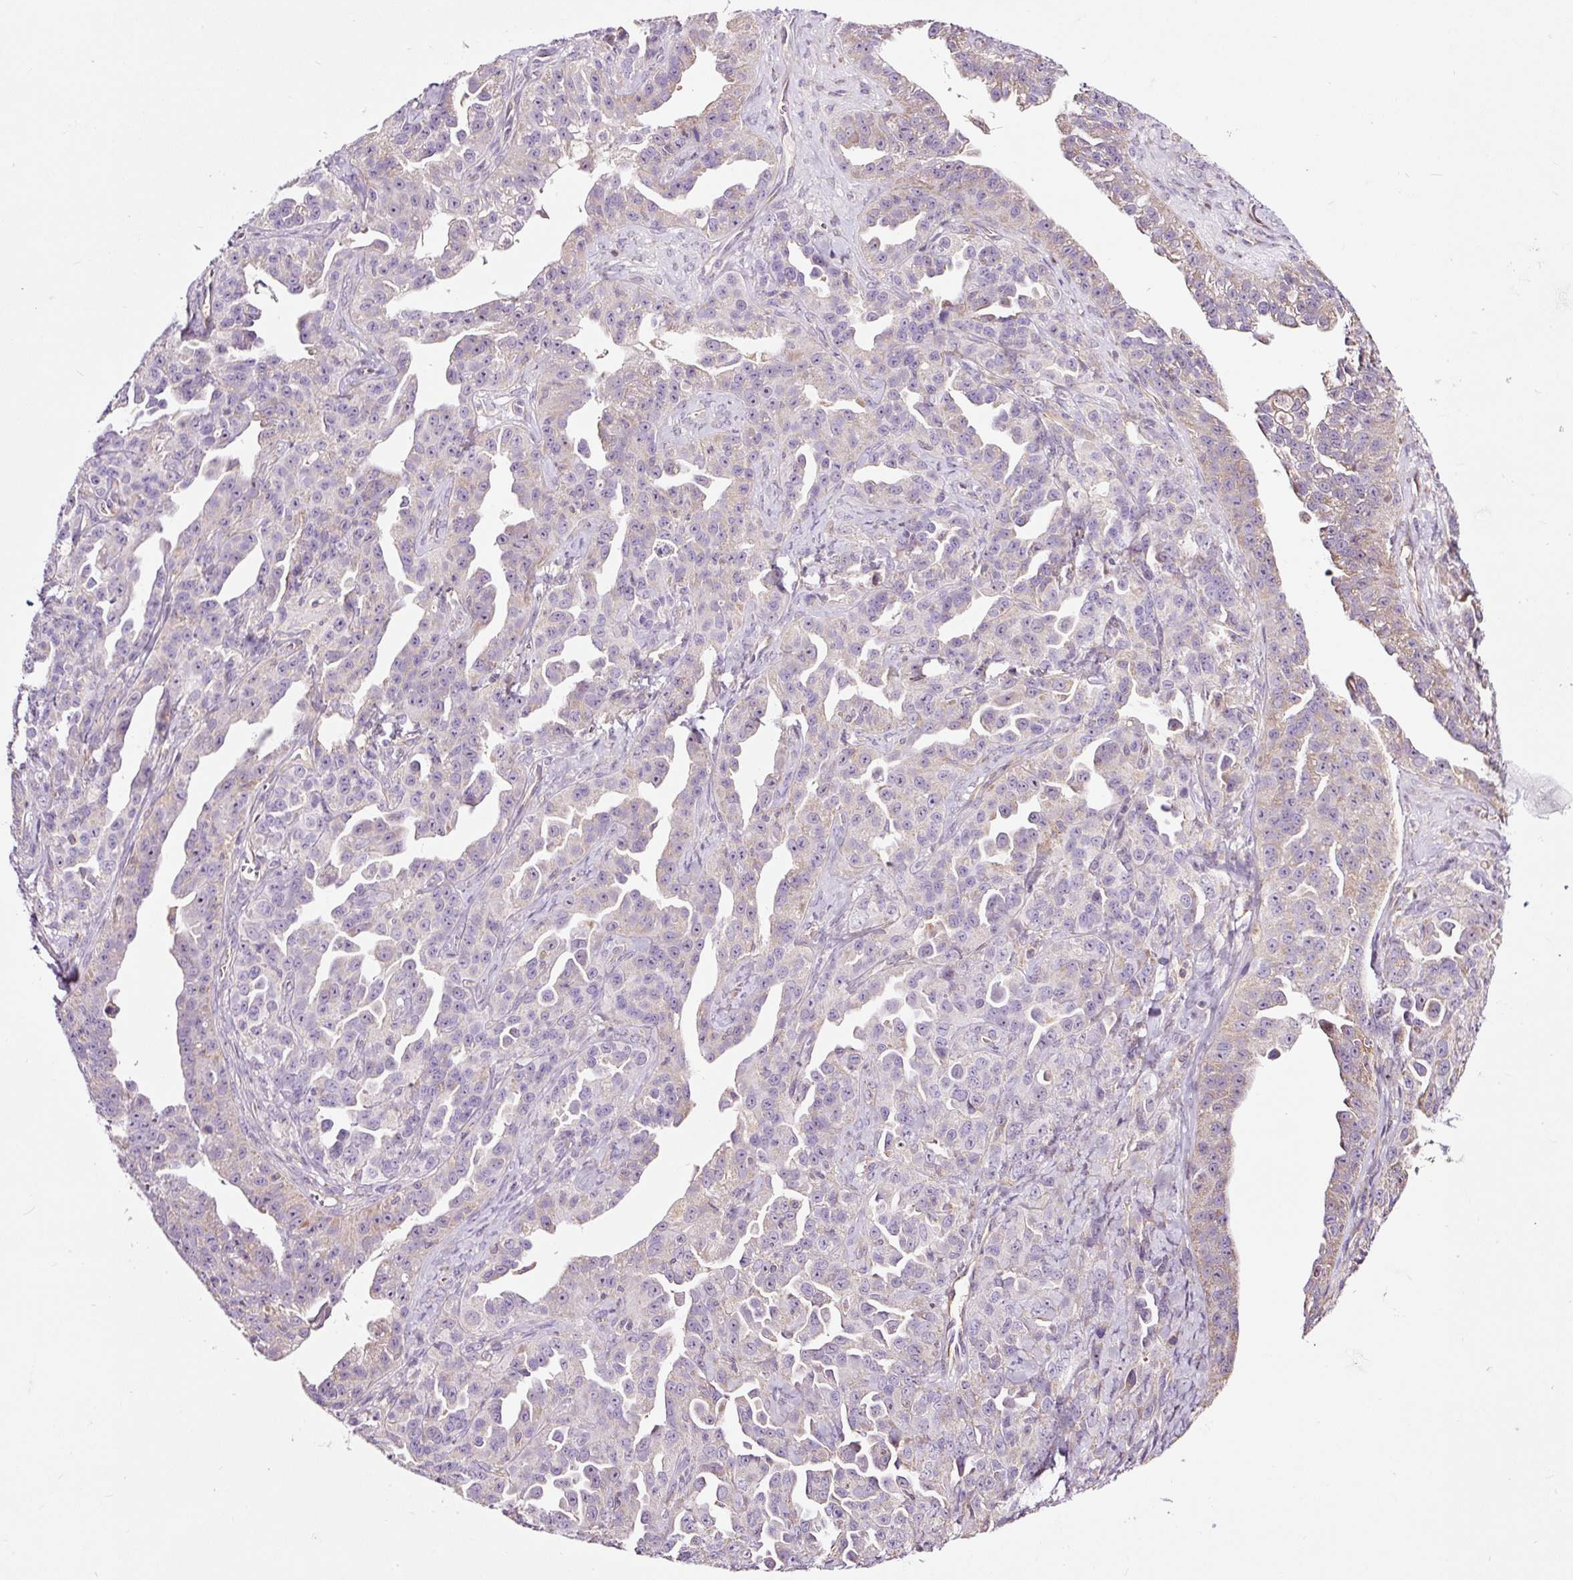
{"staining": {"intensity": "negative", "quantity": "none", "location": "none"}, "tissue": "ovarian cancer", "cell_type": "Tumor cells", "image_type": "cancer", "snomed": [{"axis": "morphology", "description": "Cystadenocarcinoma, serous, NOS"}, {"axis": "topography", "description": "Ovary"}], "caption": "Immunohistochemical staining of human ovarian cancer displays no significant expression in tumor cells.", "gene": "BOLA3", "patient": {"sex": "female", "age": 75}}